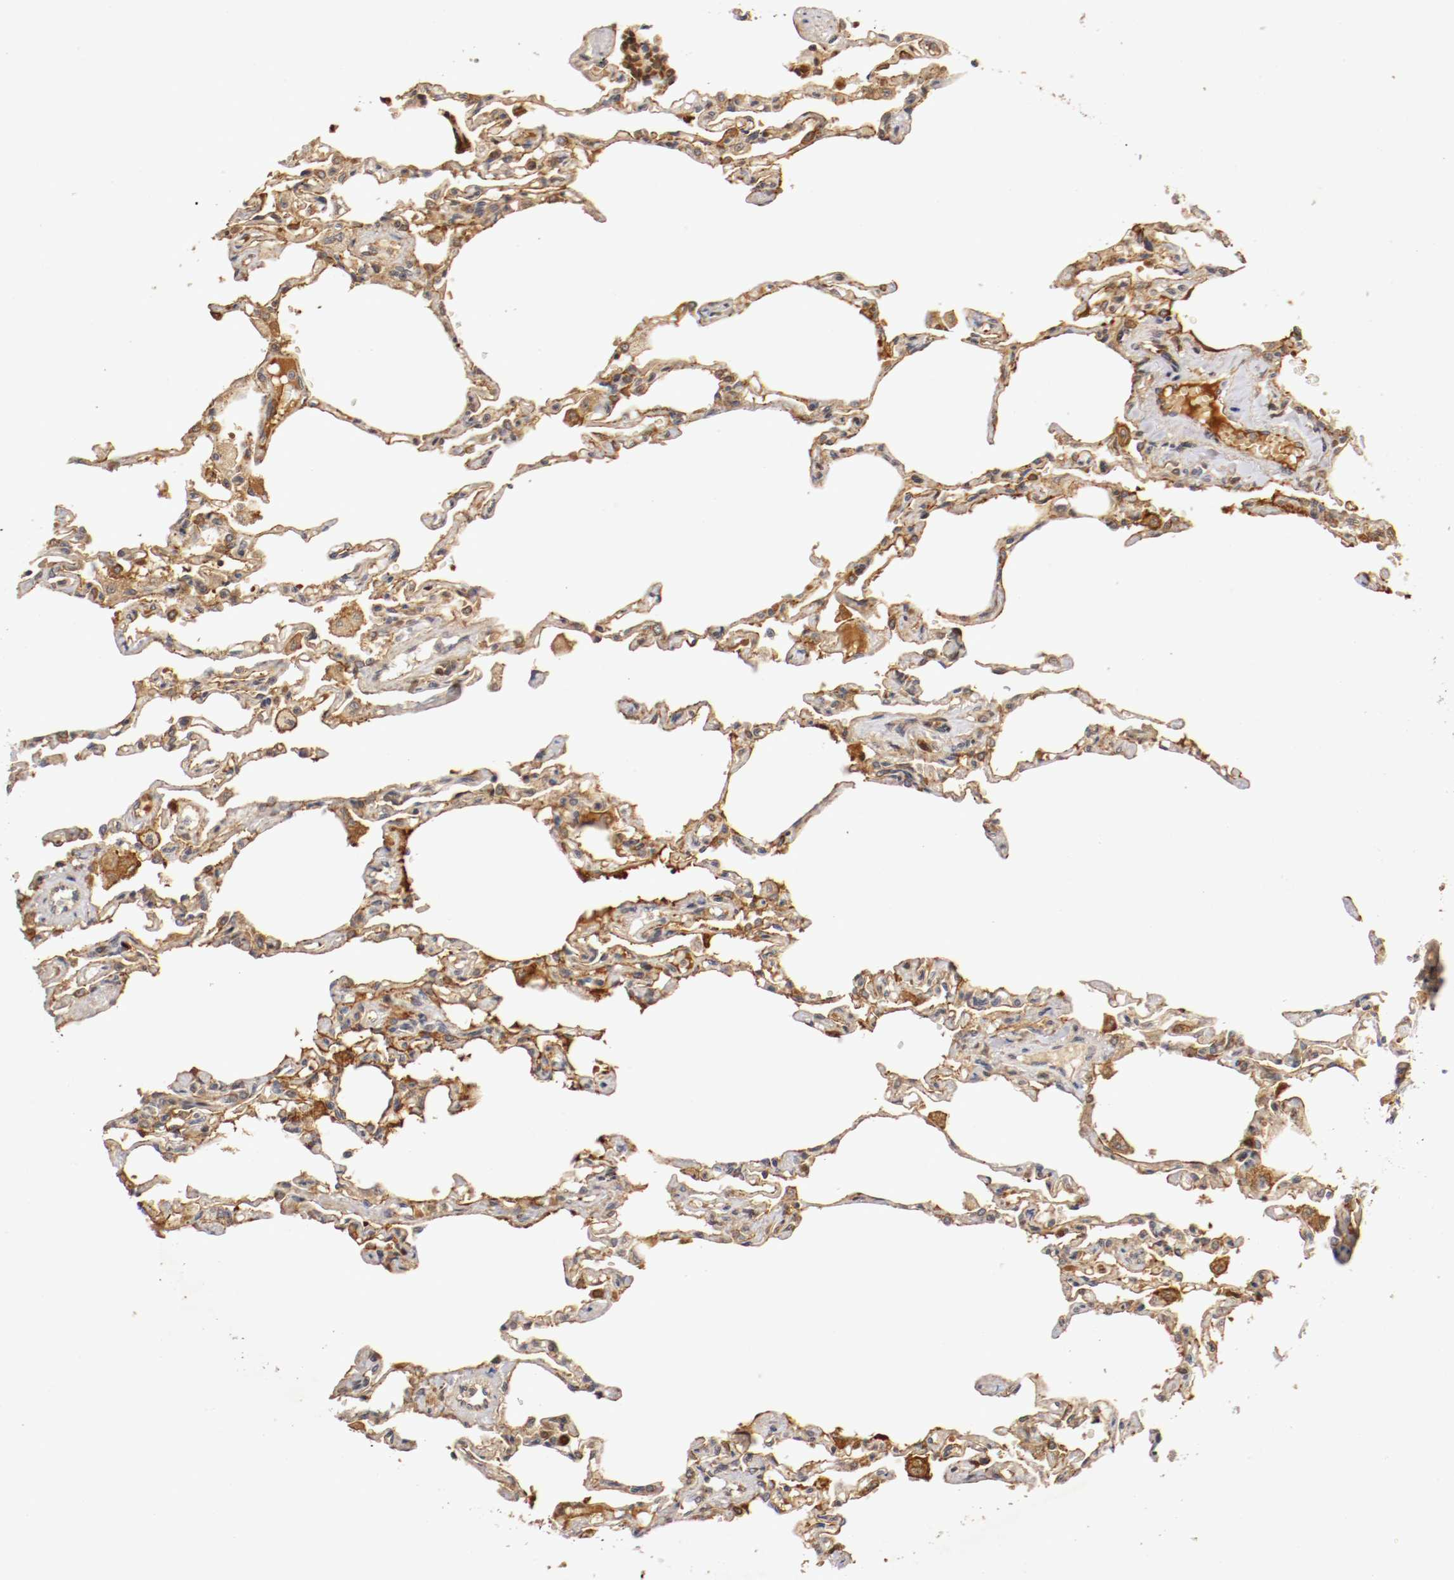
{"staining": {"intensity": "moderate", "quantity": "25%-75%", "location": "cytoplasmic/membranous,nuclear"}, "tissue": "lung", "cell_type": "Alveolar cells", "image_type": "normal", "snomed": [{"axis": "morphology", "description": "Normal tissue, NOS"}, {"axis": "topography", "description": "Lung"}], "caption": "Alveolar cells demonstrate medium levels of moderate cytoplasmic/membranous,nuclear expression in approximately 25%-75% of cells in benign lung. (Brightfield microscopy of DAB IHC at high magnification).", "gene": "TNFRSF1B", "patient": {"sex": "male", "age": 21}}